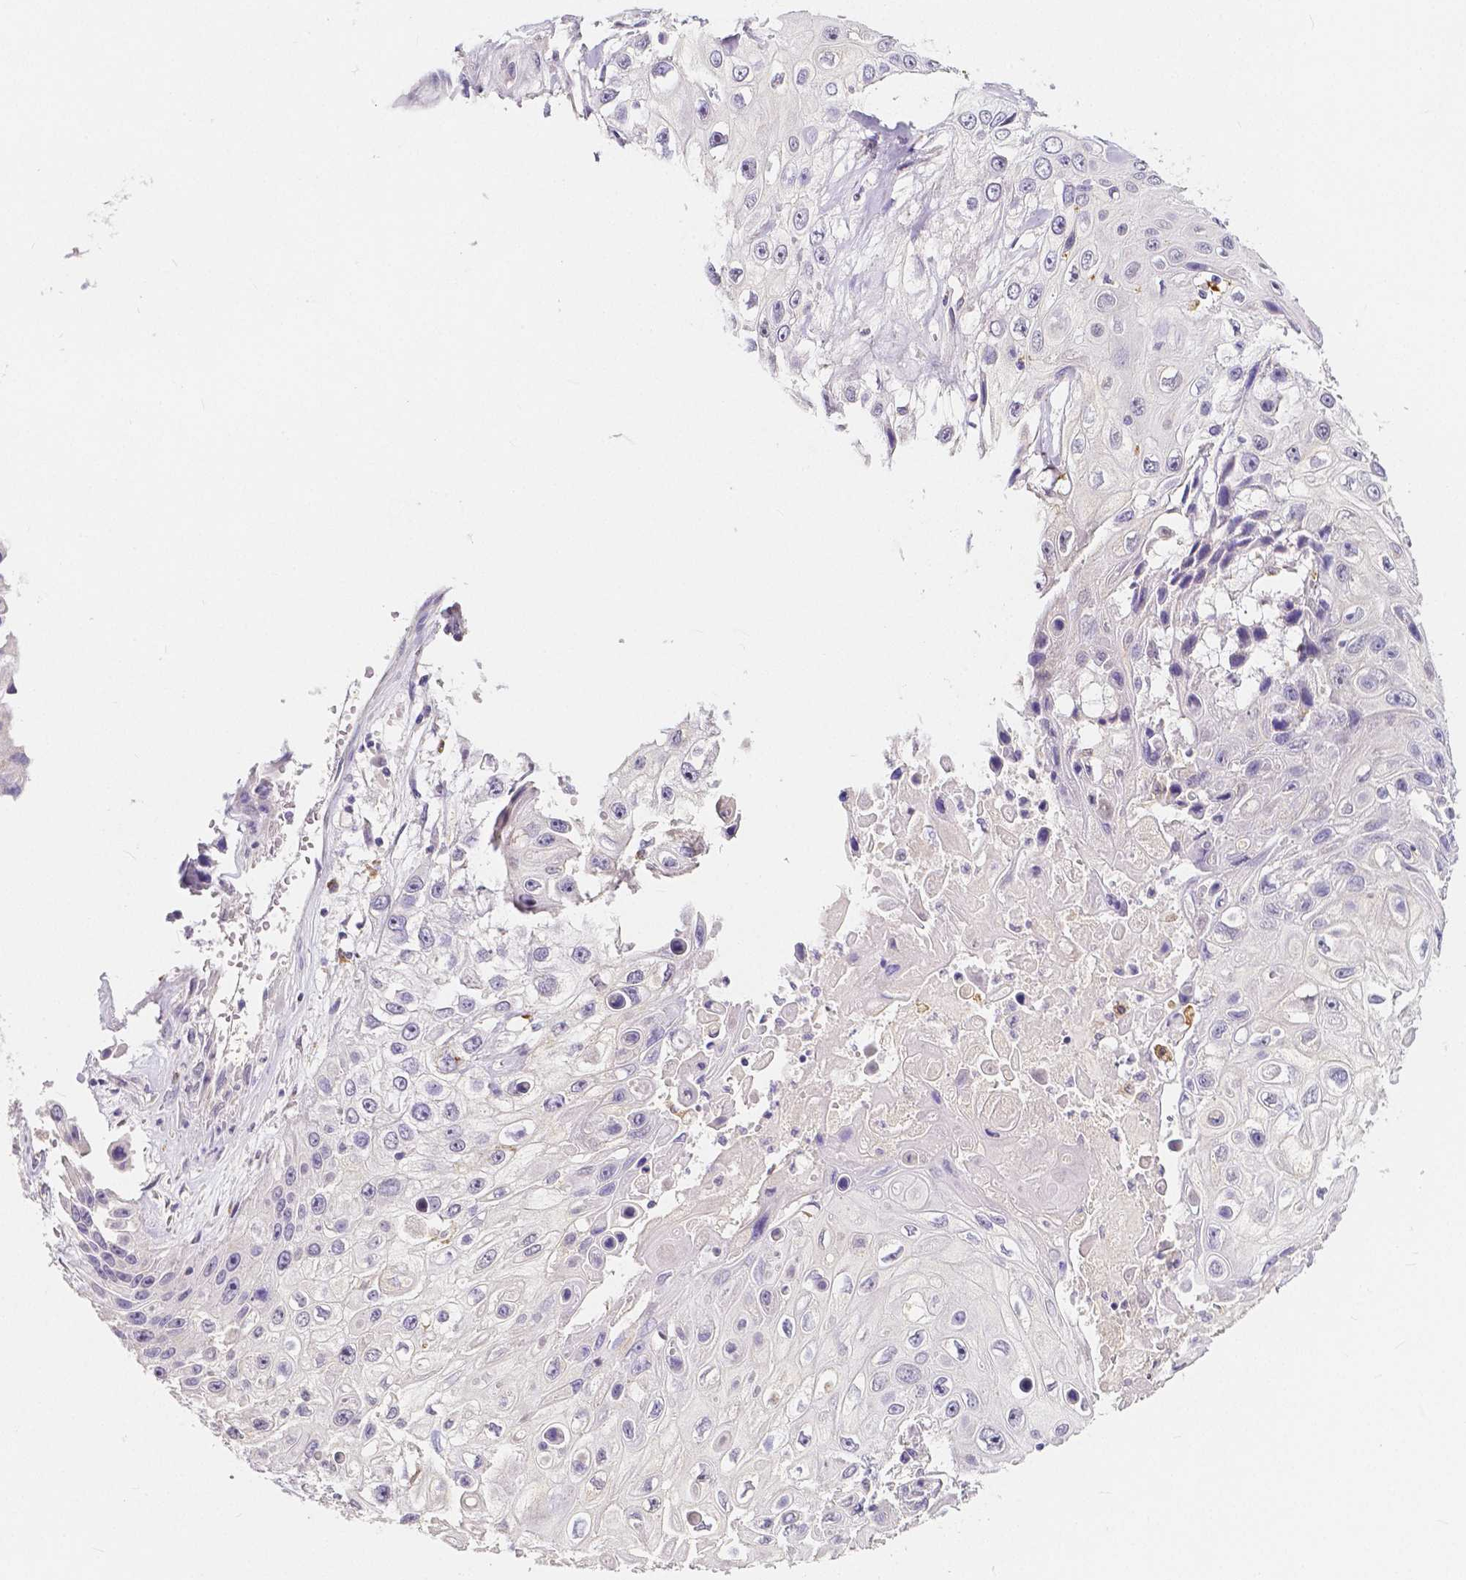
{"staining": {"intensity": "negative", "quantity": "none", "location": "none"}, "tissue": "skin cancer", "cell_type": "Tumor cells", "image_type": "cancer", "snomed": [{"axis": "morphology", "description": "Squamous cell carcinoma, NOS"}, {"axis": "topography", "description": "Skin"}], "caption": "This is a photomicrograph of immunohistochemistry staining of skin cancer, which shows no expression in tumor cells.", "gene": "ACP5", "patient": {"sex": "male", "age": 82}}